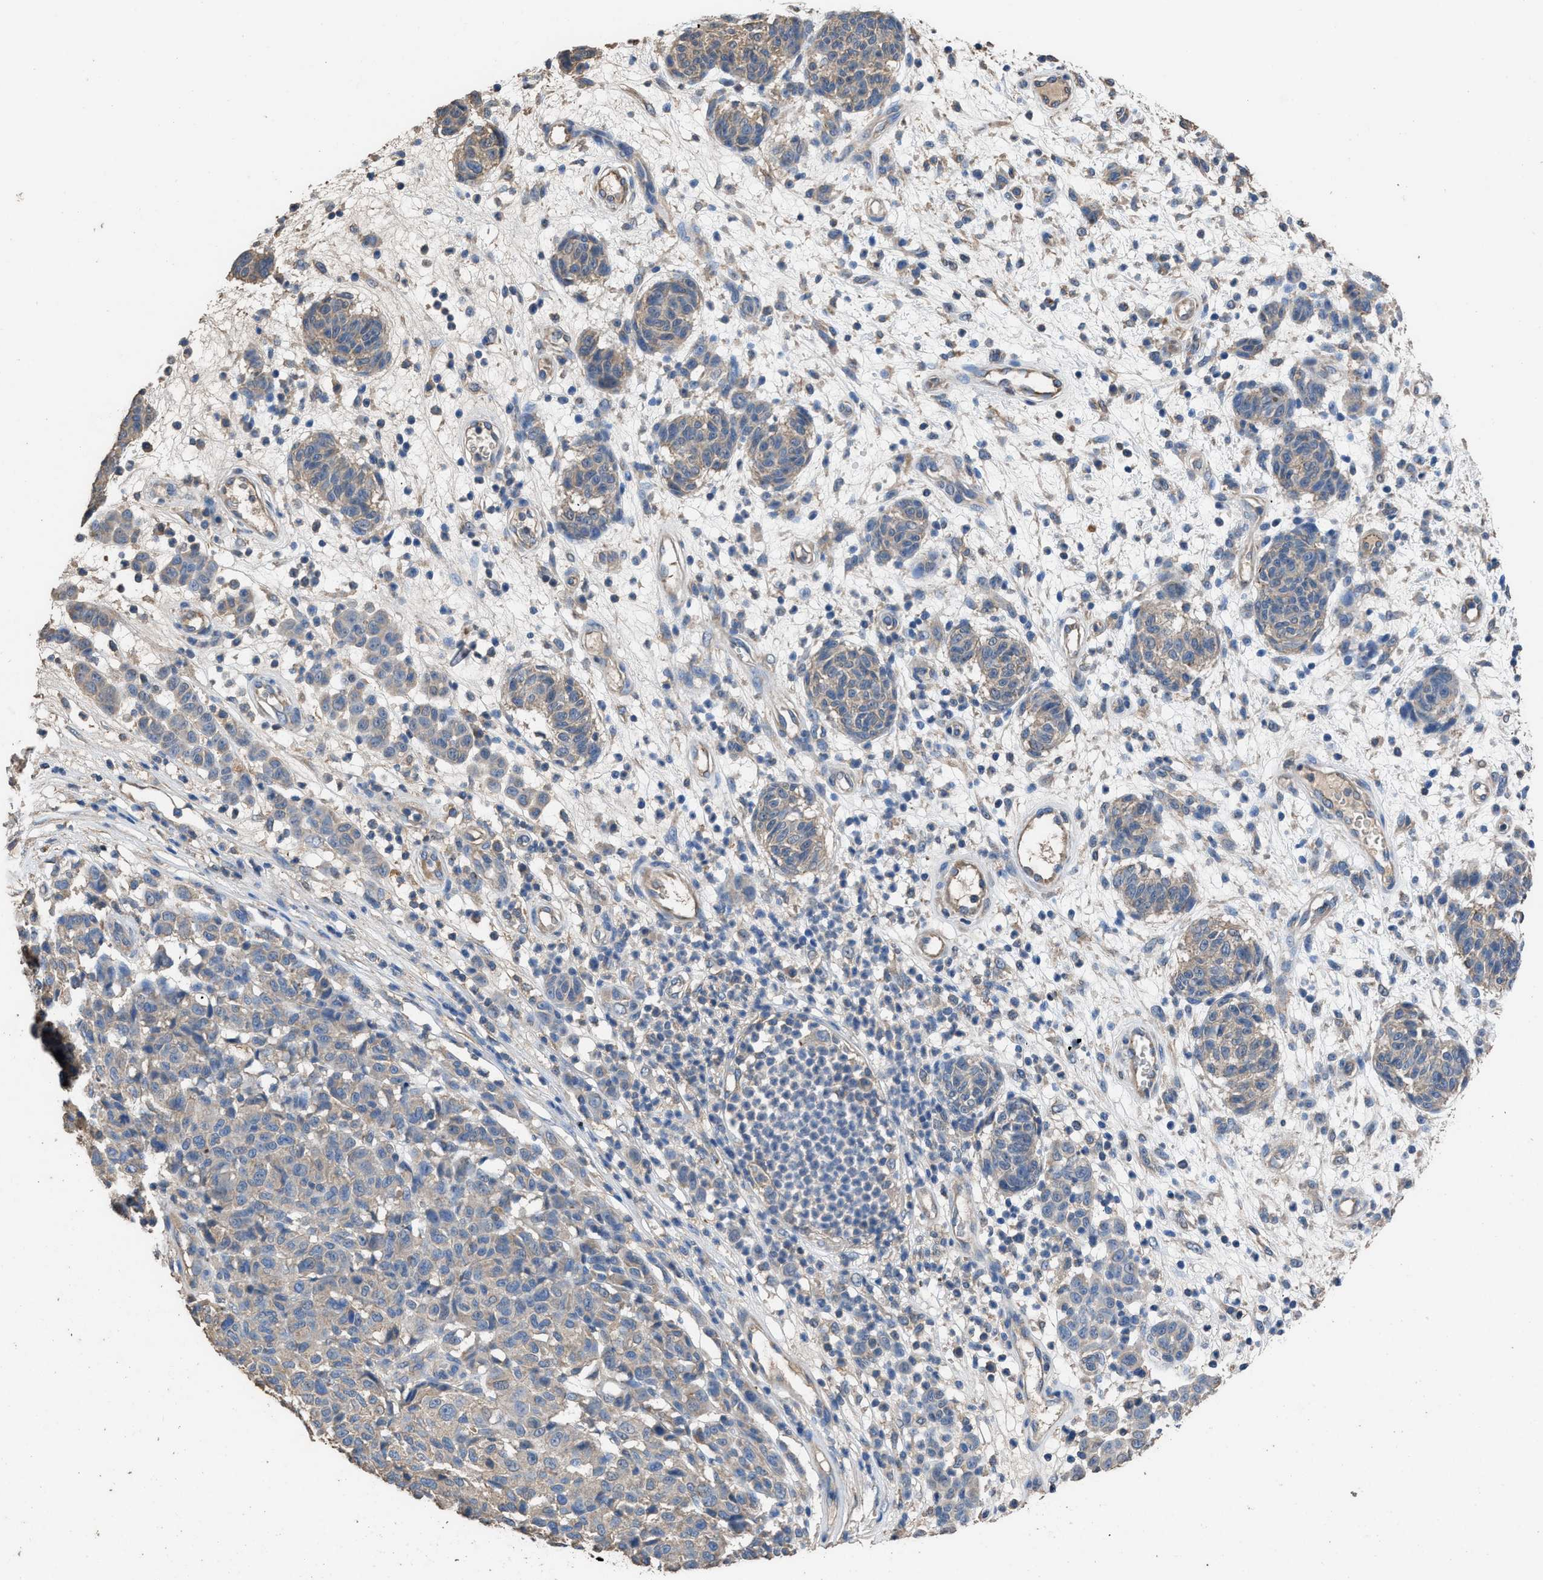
{"staining": {"intensity": "weak", "quantity": "<25%", "location": "cytoplasmic/membranous"}, "tissue": "melanoma", "cell_type": "Tumor cells", "image_type": "cancer", "snomed": [{"axis": "morphology", "description": "Malignant melanoma, NOS"}, {"axis": "topography", "description": "Skin"}], "caption": "A photomicrograph of human melanoma is negative for staining in tumor cells. (Immunohistochemistry, brightfield microscopy, high magnification).", "gene": "ITSN1", "patient": {"sex": "male", "age": 59}}